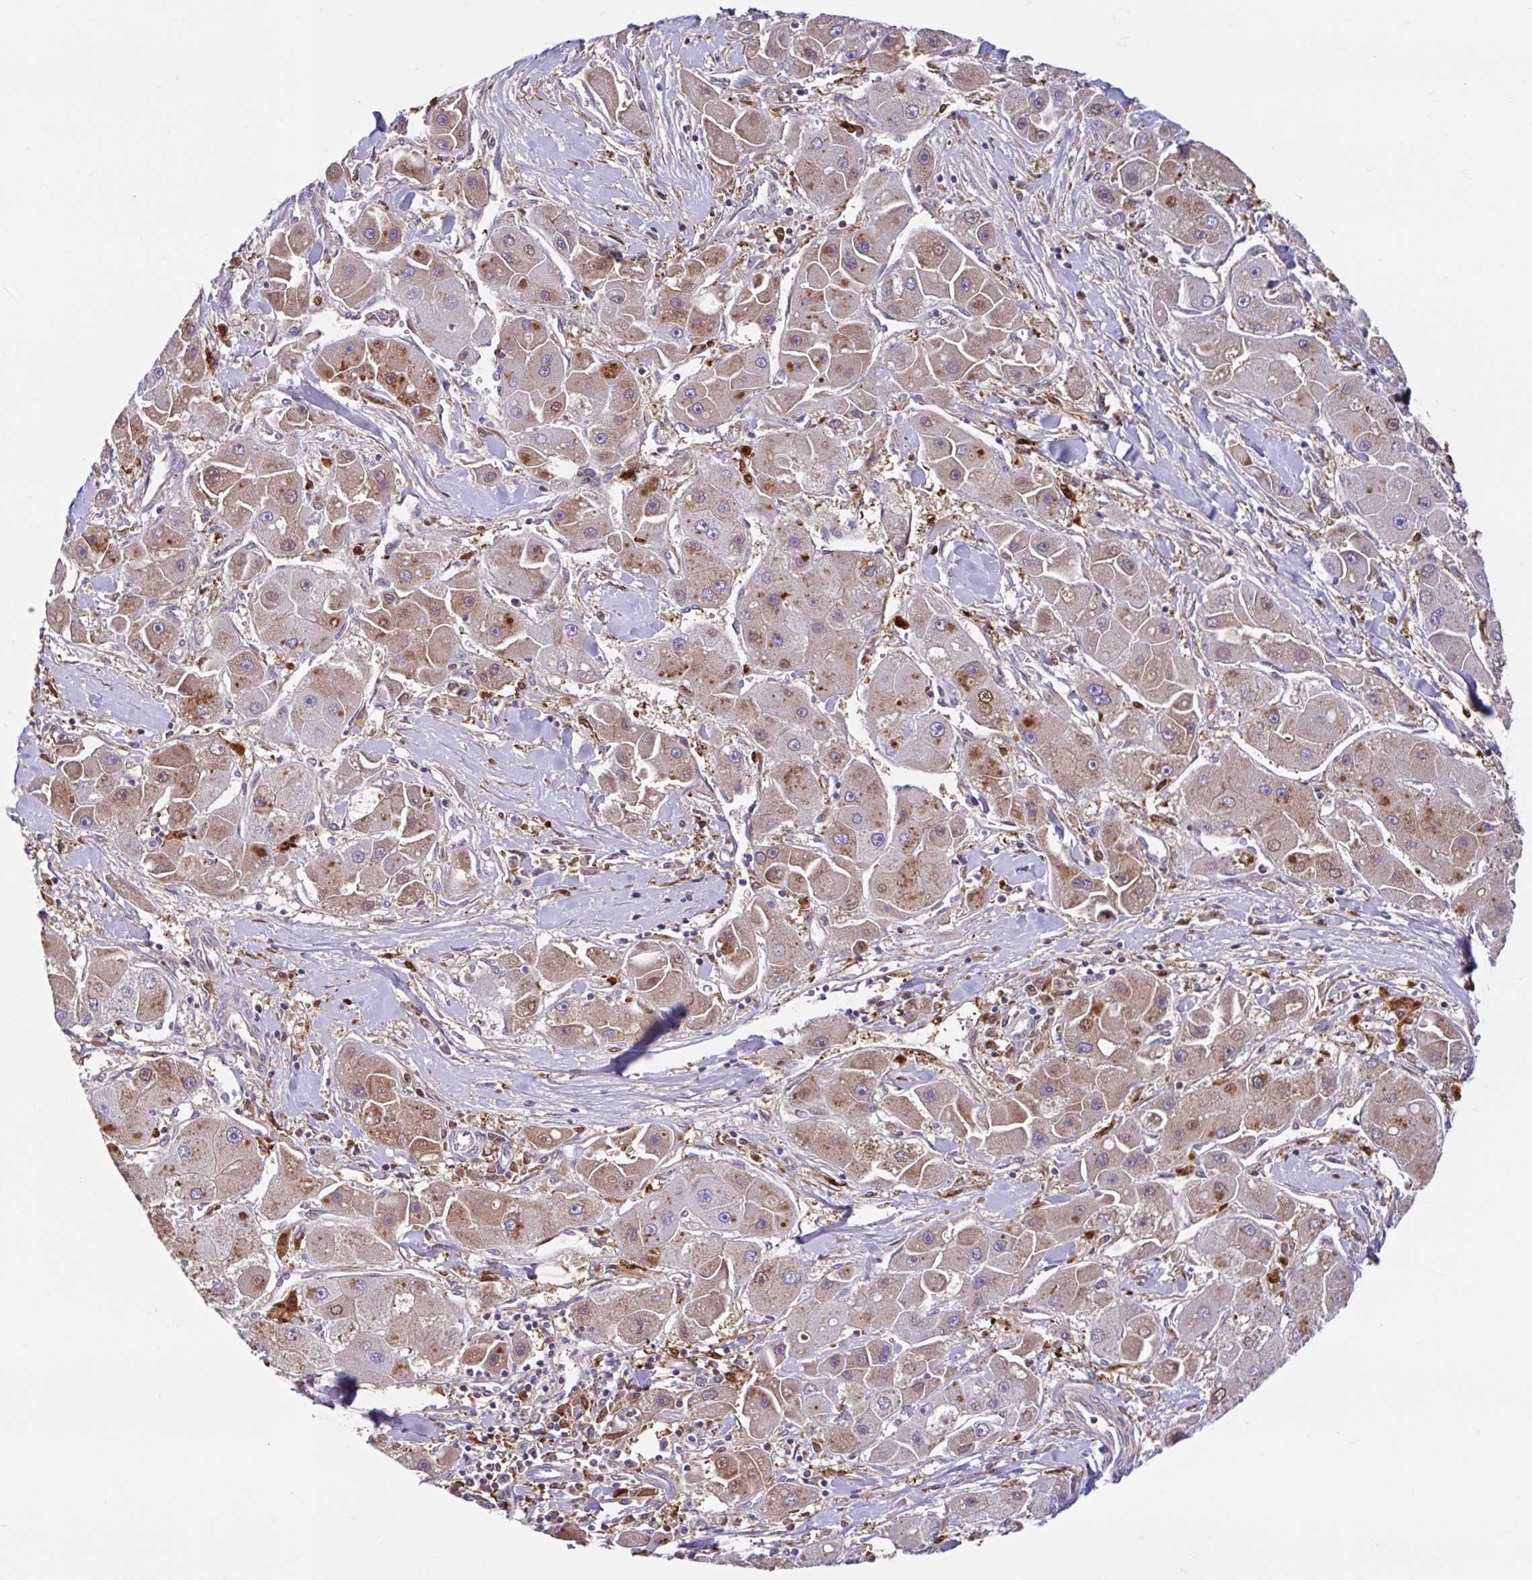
{"staining": {"intensity": "weak", "quantity": ">75%", "location": "cytoplasmic/membranous,nuclear"}, "tissue": "liver cancer", "cell_type": "Tumor cells", "image_type": "cancer", "snomed": [{"axis": "morphology", "description": "Carcinoma, Hepatocellular, NOS"}, {"axis": "topography", "description": "Liver"}], "caption": "Liver cancer (hepatocellular carcinoma) was stained to show a protein in brown. There is low levels of weak cytoplasmic/membranous and nuclear positivity in approximately >75% of tumor cells.", "gene": "BLVRA", "patient": {"sex": "male", "age": 24}}